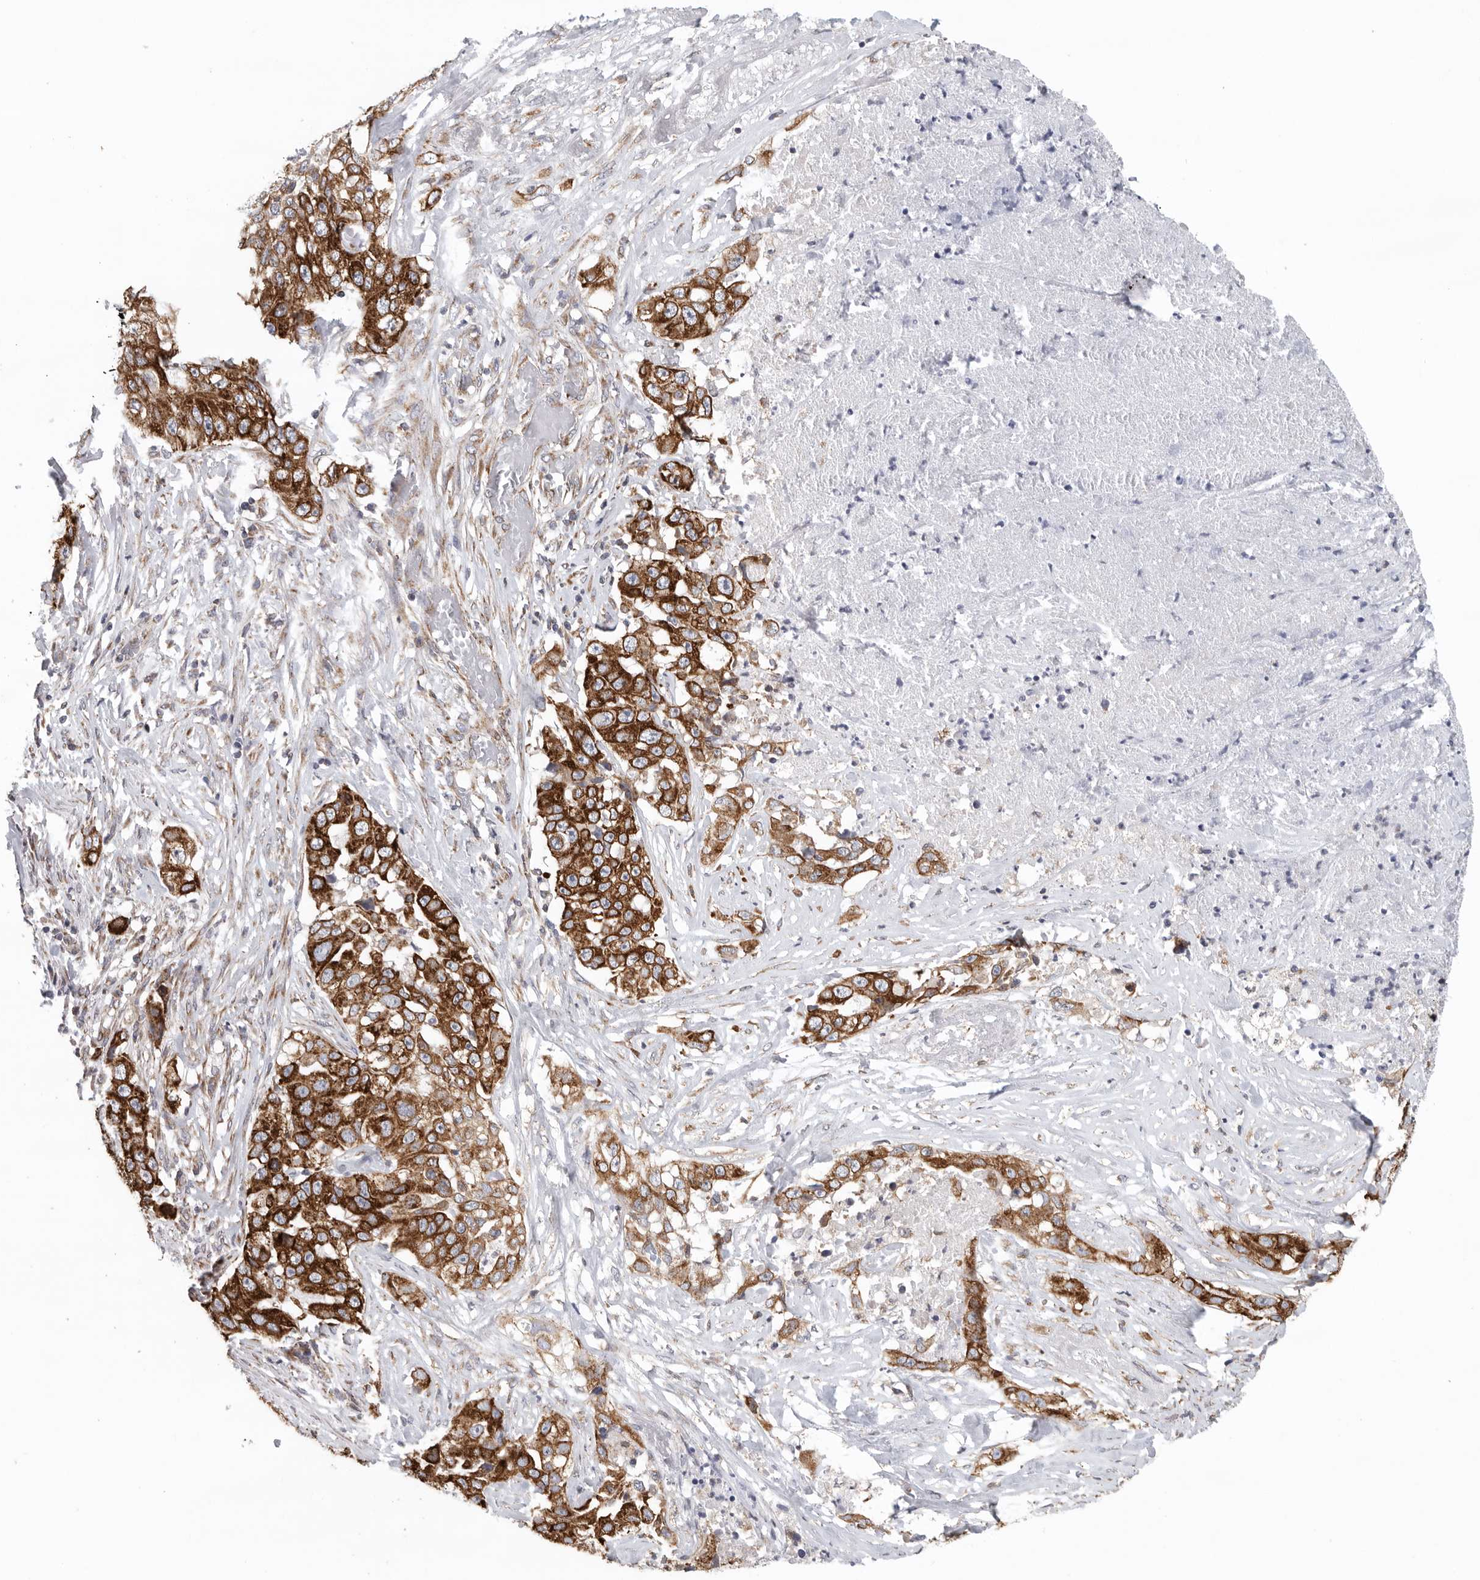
{"staining": {"intensity": "strong", "quantity": ">75%", "location": "cytoplasmic/membranous"}, "tissue": "lung cancer", "cell_type": "Tumor cells", "image_type": "cancer", "snomed": [{"axis": "morphology", "description": "Adenocarcinoma, NOS"}, {"axis": "topography", "description": "Lung"}], "caption": "The photomicrograph exhibits staining of lung cancer, revealing strong cytoplasmic/membranous protein positivity (brown color) within tumor cells.", "gene": "FKBP8", "patient": {"sex": "female", "age": 51}}